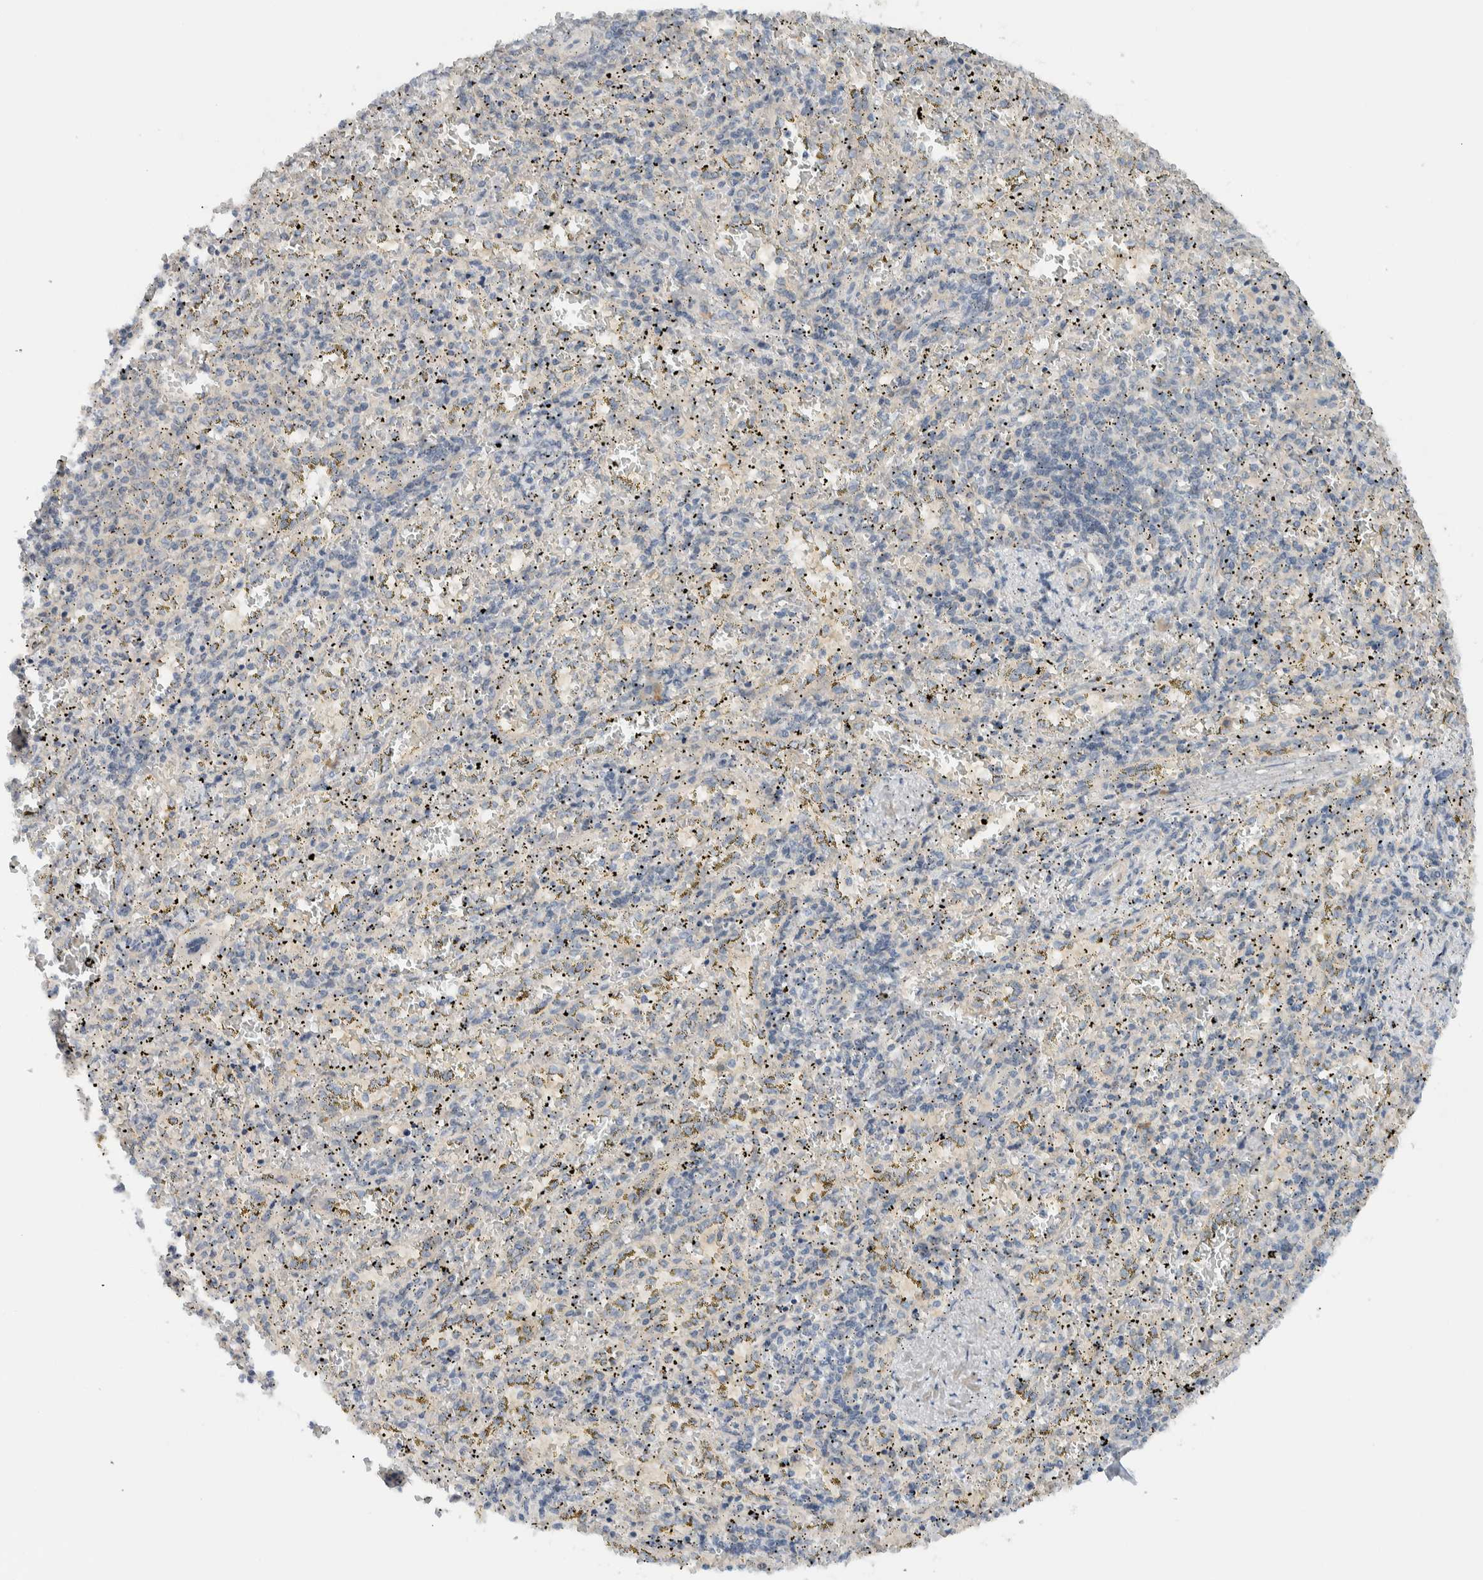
{"staining": {"intensity": "negative", "quantity": "none", "location": "none"}, "tissue": "spleen", "cell_type": "Cells in red pulp", "image_type": "normal", "snomed": [{"axis": "morphology", "description": "Normal tissue, NOS"}, {"axis": "topography", "description": "Spleen"}], "caption": "Cells in red pulp show no significant protein positivity in unremarkable spleen.", "gene": "MPRIP", "patient": {"sex": "male", "age": 11}}